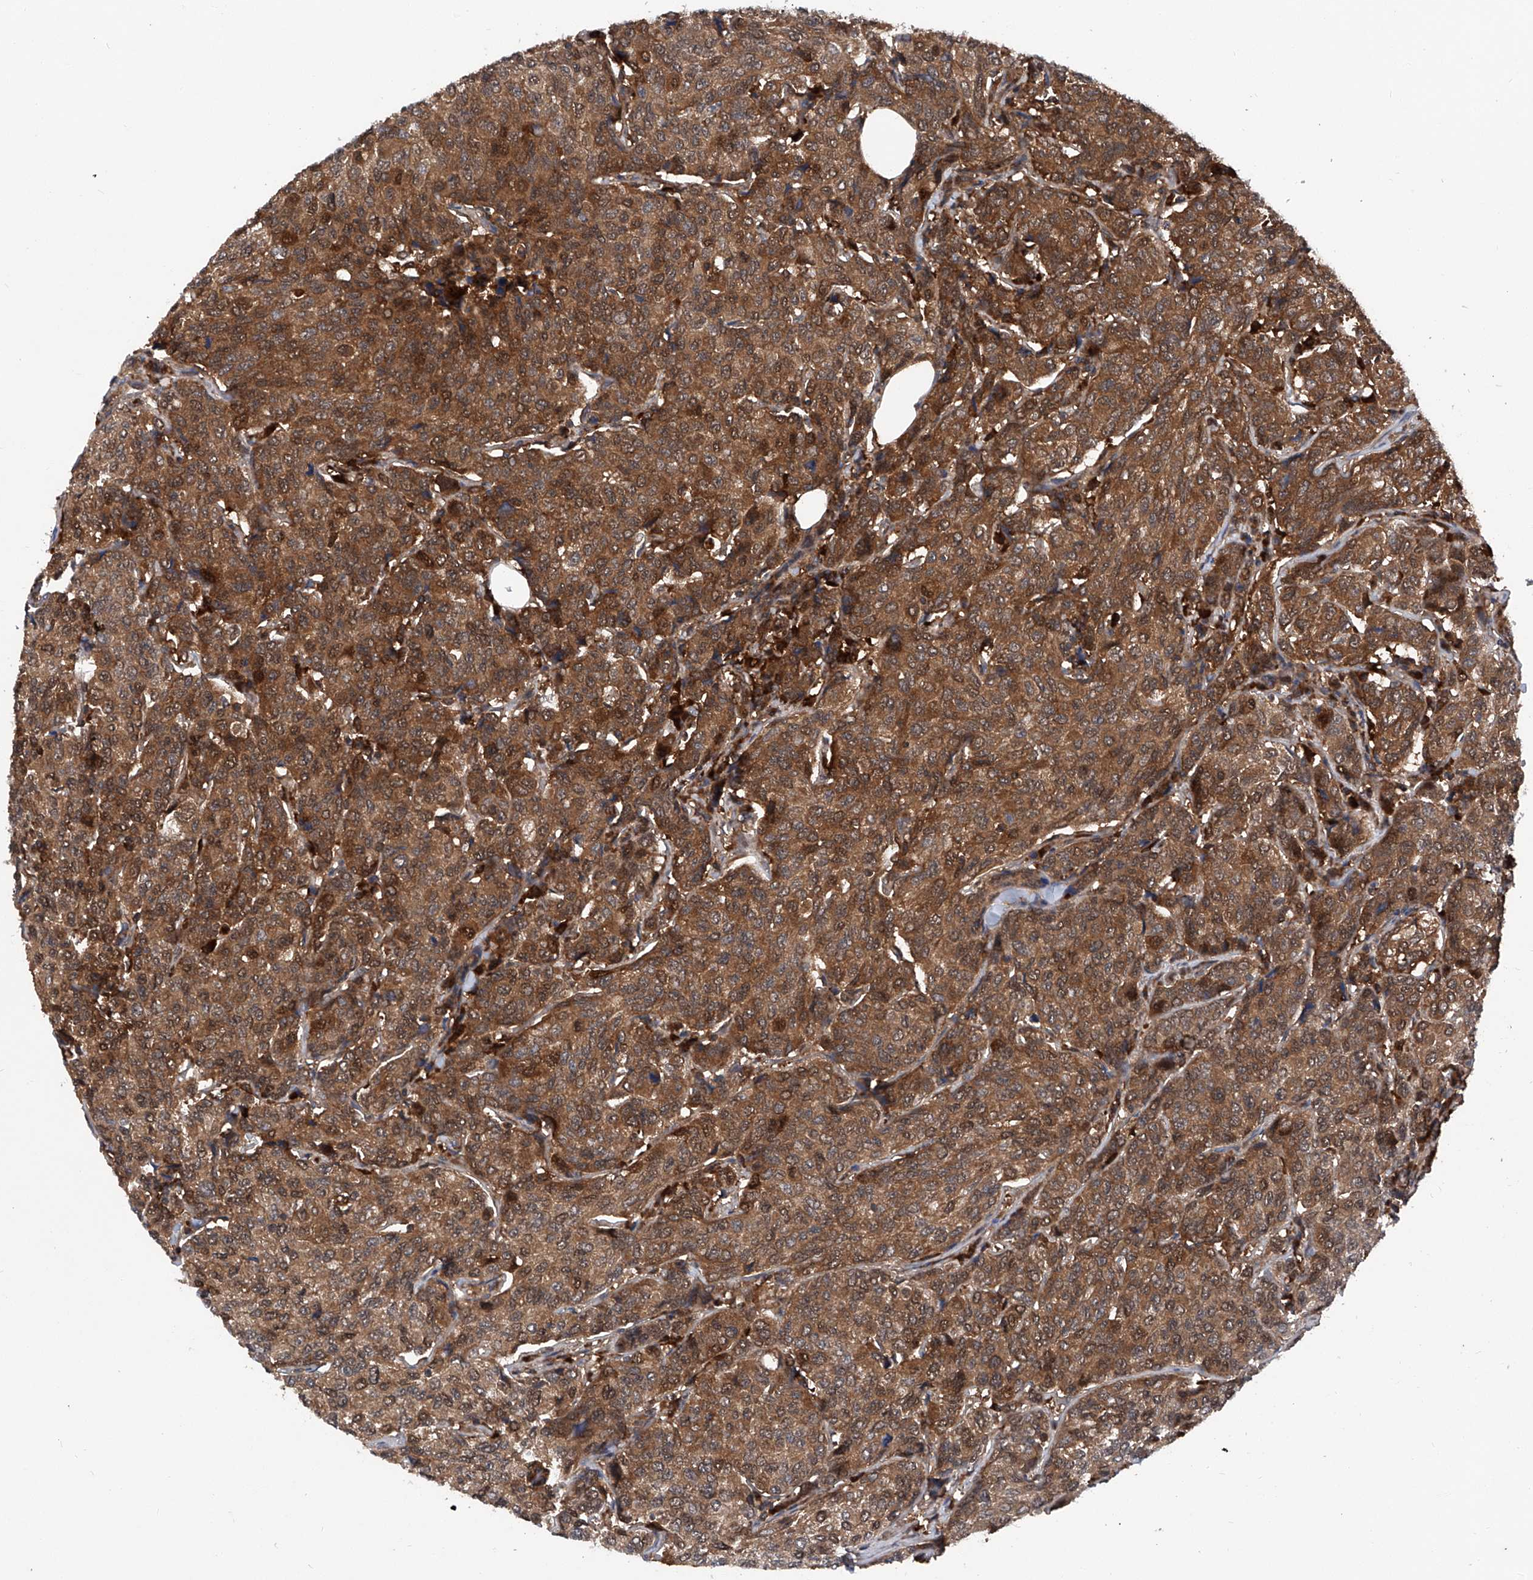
{"staining": {"intensity": "strong", "quantity": ">75%", "location": "cytoplasmic/membranous,nuclear"}, "tissue": "breast cancer", "cell_type": "Tumor cells", "image_type": "cancer", "snomed": [{"axis": "morphology", "description": "Duct carcinoma"}, {"axis": "topography", "description": "Breast"}], "caption": "Immunohistochemical staining of human breast cancer (invasive ductal carcinoma) demonstrates high levels of strong cytoplasmic/membranous and nuclear protein staining in about >75% of tumor cells.", "gene": "ASCC3", "patient": {"sex": "female", "age": 55}}